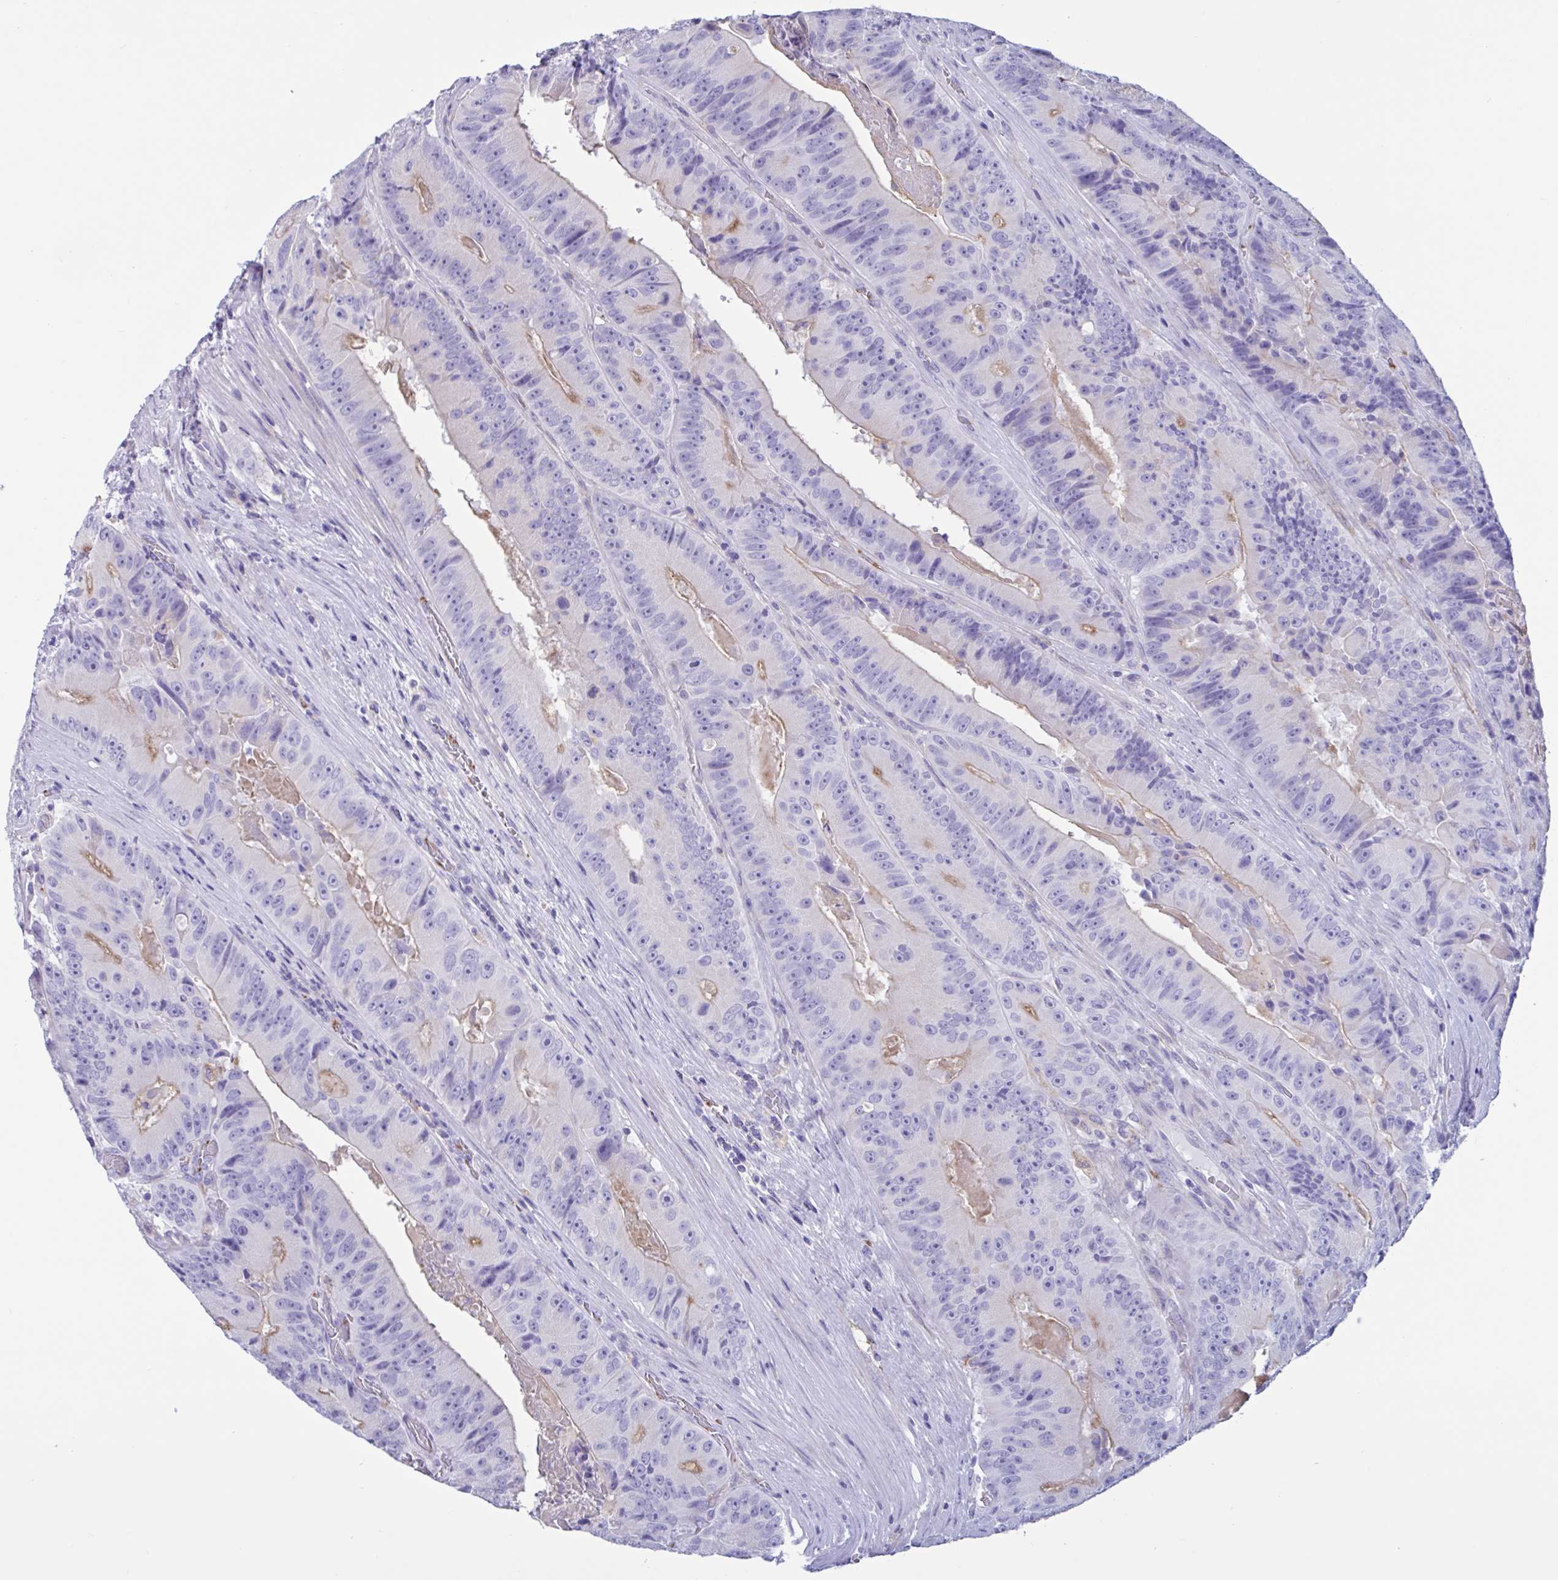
{"staining": {"intensity": "negative", "quantity": "none", "location": "none"}, "tissue": "colorectal cancer", "cell_type": "Tumor cells", "image_type": "cancer", "snomed": [{"axis": "morphology", "description": "Adenocarcinoma, NOS"}, {"axis": "topography", "description": "Colon"}], "caption": "An IHC histopathology image of adenocarcinoma (colorectal) is shown. There is no staining in tumor cells of adenocarcinoma (colorectal).", "gene": "RPL22L1", "patient": {"sex": "female", "age": 86}}